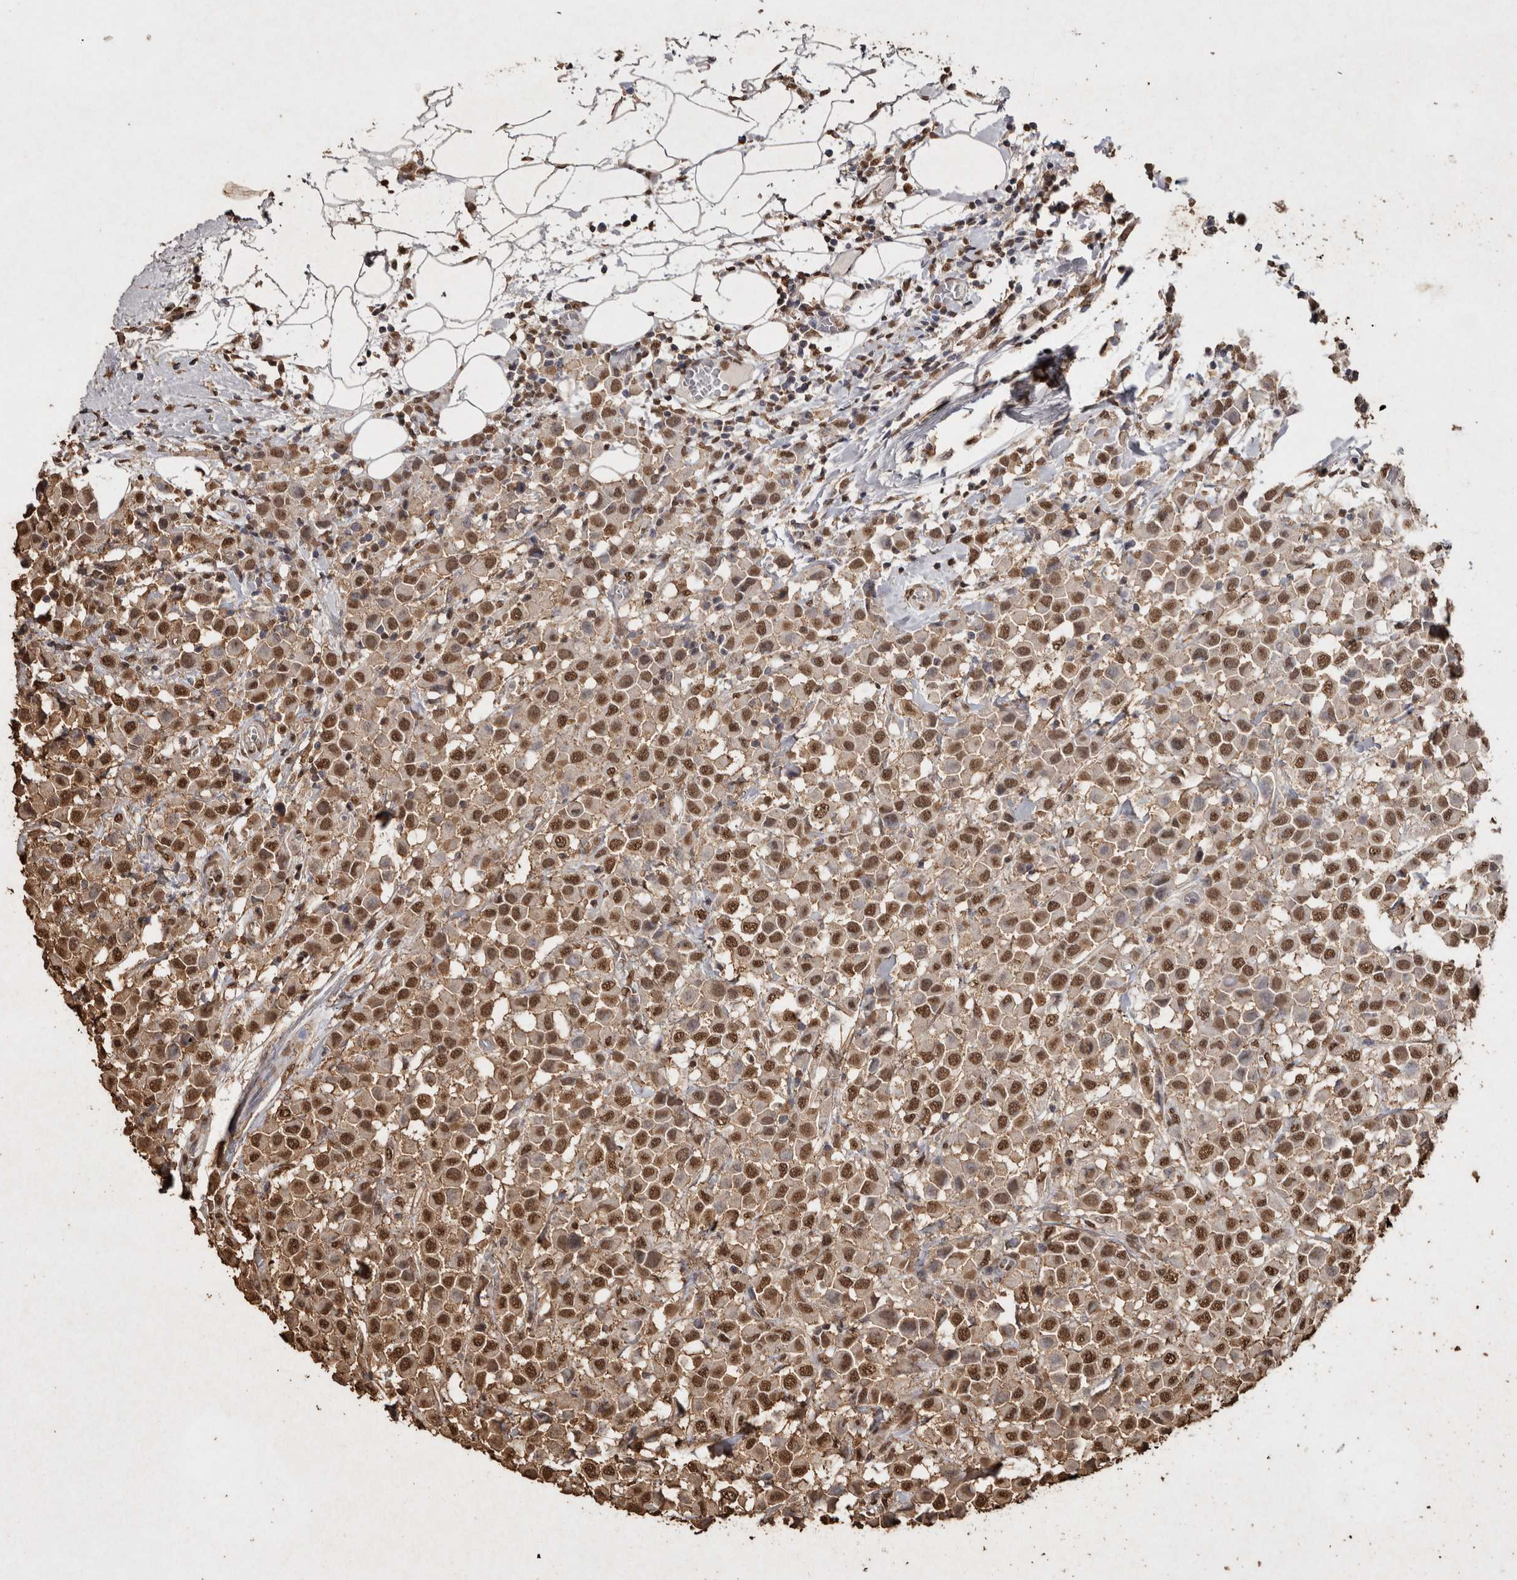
{"staining": {"intensity": "strong", "quantity": ">75%", "location": "nuclear"}, "tissue": "breast cancer", "cell_type": "Tumor cells", "image_type": "cancer", "snomed": [{"axis": "morphology", "description": "Duct carcinoma"}, {"axis": "topography", "description": "Breast"}], "caption": "Immunohistochemical staining of human breast cancer (invasive ductal carcinoma) demonstrates high levels of strong nuclear protein staining in about >75% of tumor cells.", "gene": "FSTL3", "patient": {"sex": "female", "age": 61}}